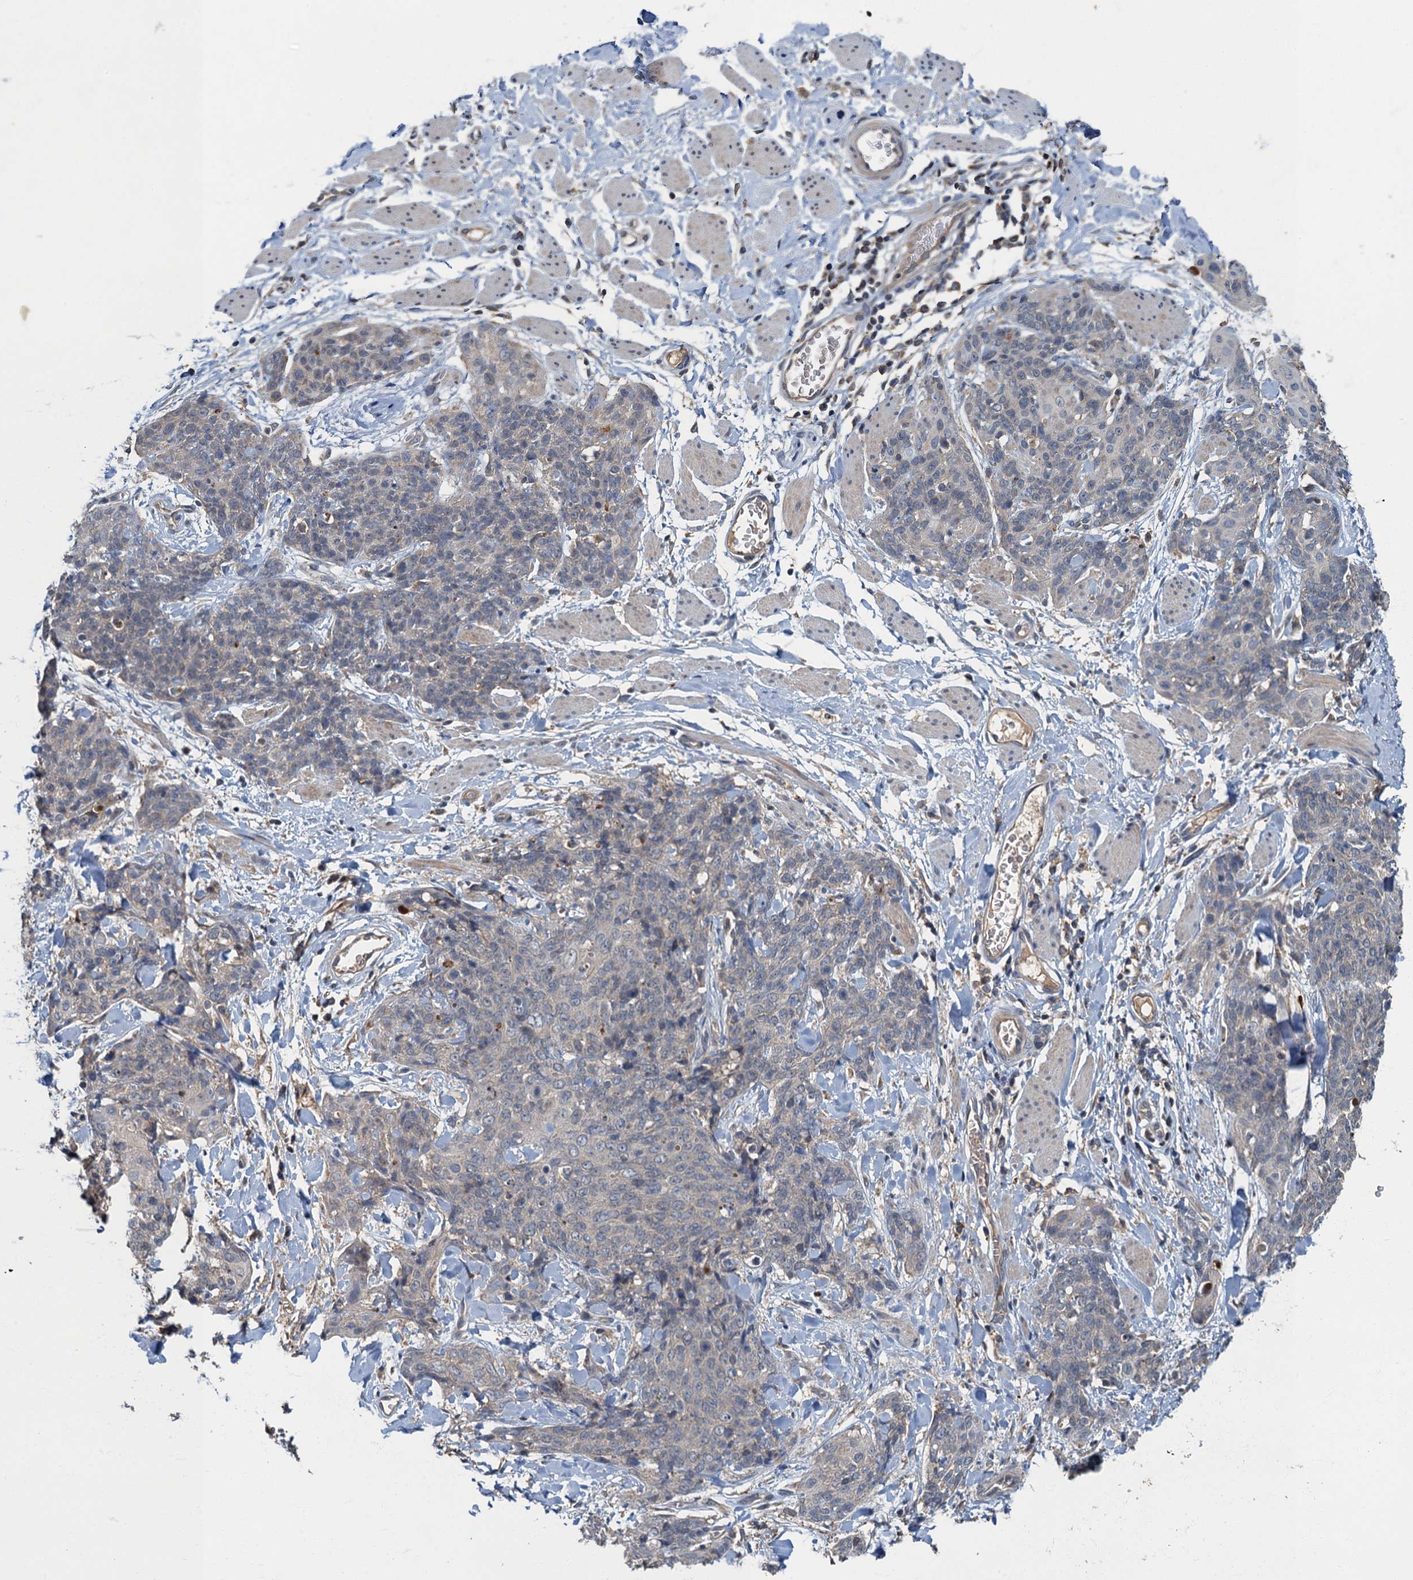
{"staining": {"intensity": "negative", "quantity": "none", "location": "none"}, "tissue": "skin cancer", "cell_type": "Tumor cells", "image_type": "cancer", "snomed": [{"axis": "morphology", "description": "Squamous cell carcinoma, NOS"}, {"axis": "topography", "description": "Skin"}, {"axis": "topography", "description": "Vulva"}], "caption": "This is an immunohistochemistry micrograph of skin cancer. There is no staining in tumor cells.", "gene": "WDCP", "patient": {"sex": "female", "age": 85}}